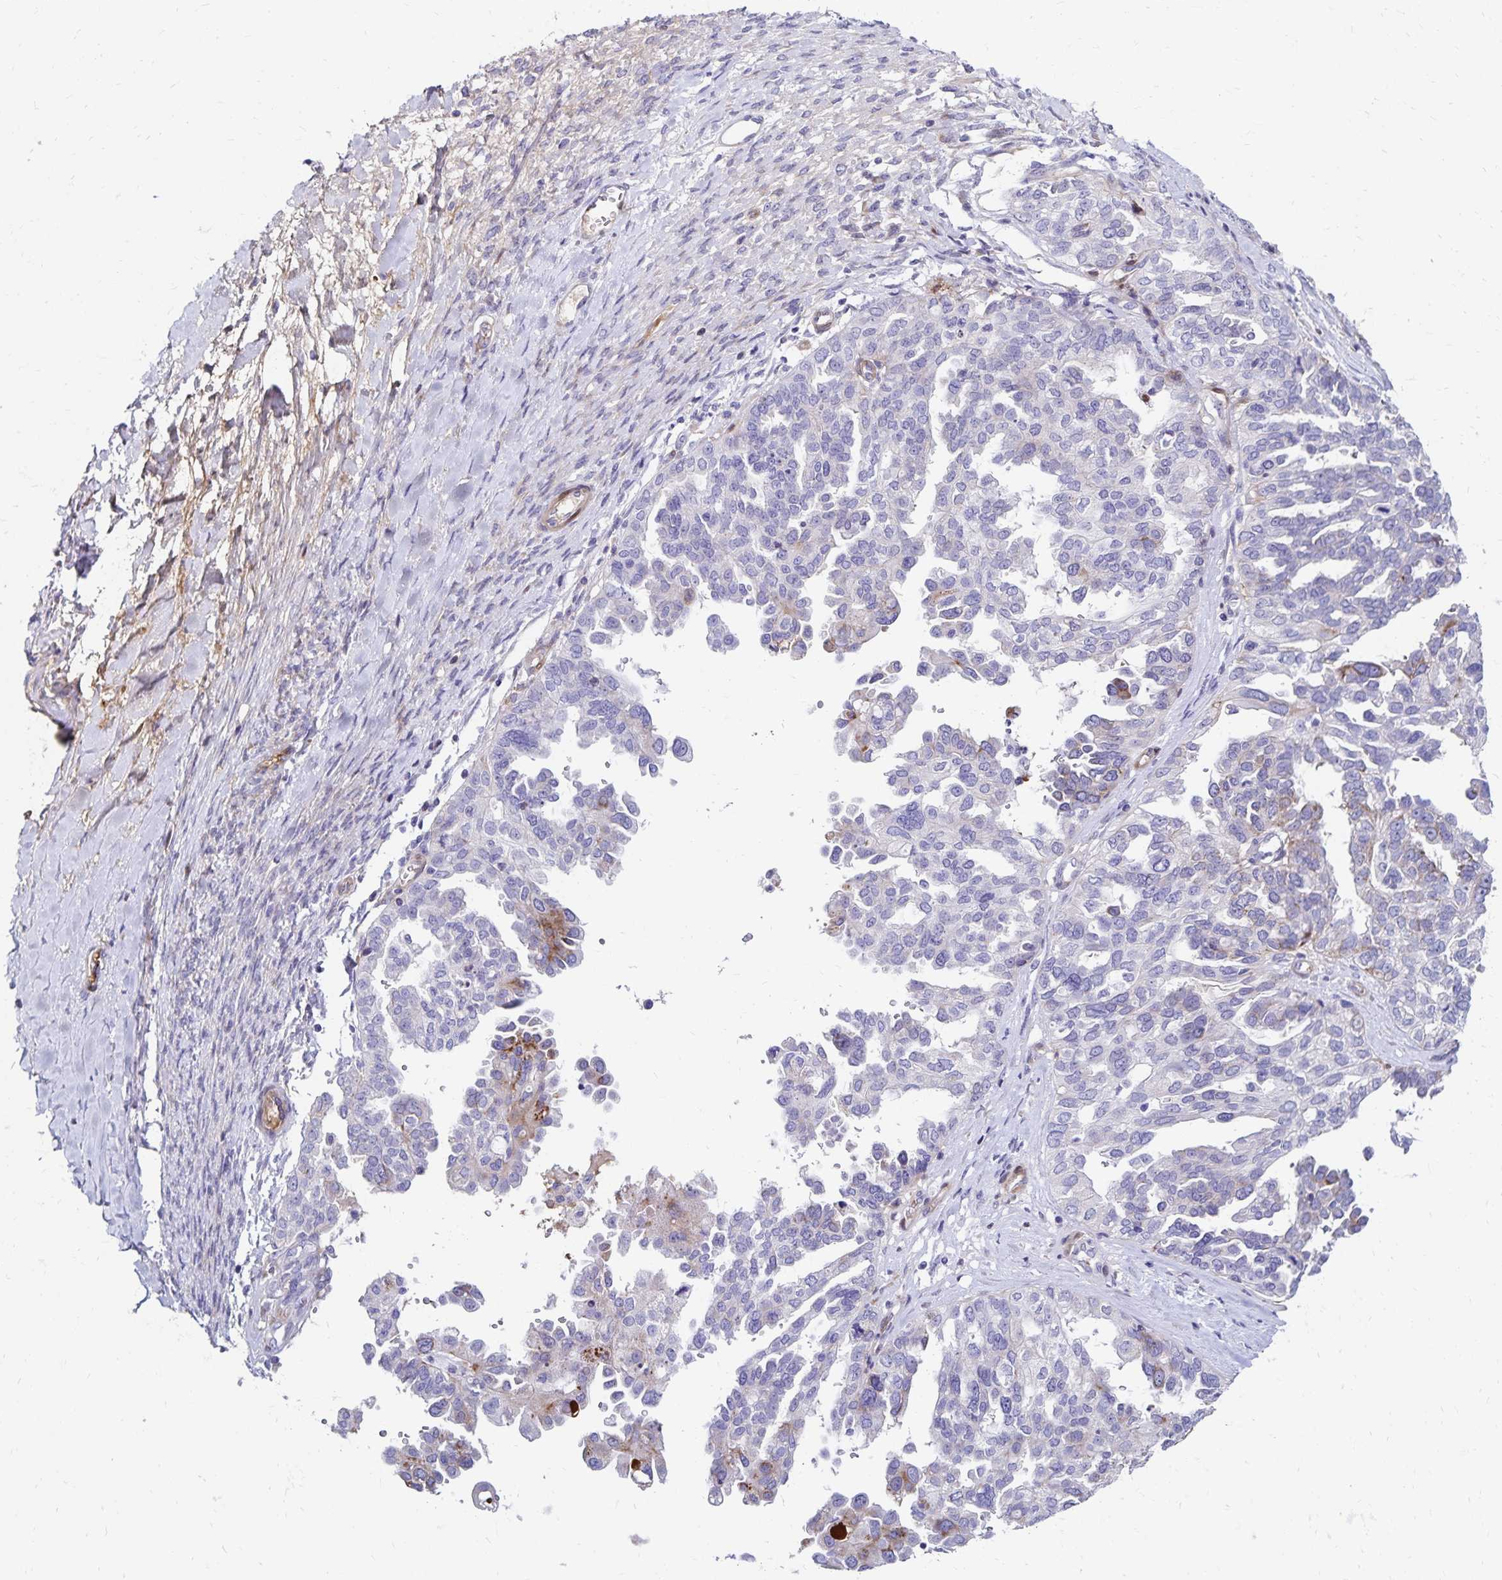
{"staining": {"intensity": "moderate", "quantity": "<25%", "location": "cytoplasmic/membranous"}, "tissue": "ovarian cancer", "cell_type": "Tumor cells", "image_type": "cancer", "snomed": [{"axis": "morphology", "description": "Cystadenocarcinoma, serous, NOS"}, {"axis": "topography", "description": "Ovary"}], "caption": "Human ovarian cancer (serous cystadenocarcinoma) stained for a protein (brown) demonstrates moderate cytoplasmic/membranous positive expression in approximately <25% of tumor cells.", "gene": "NECAP1", "patient": {"sex": "female", "age": 53}}